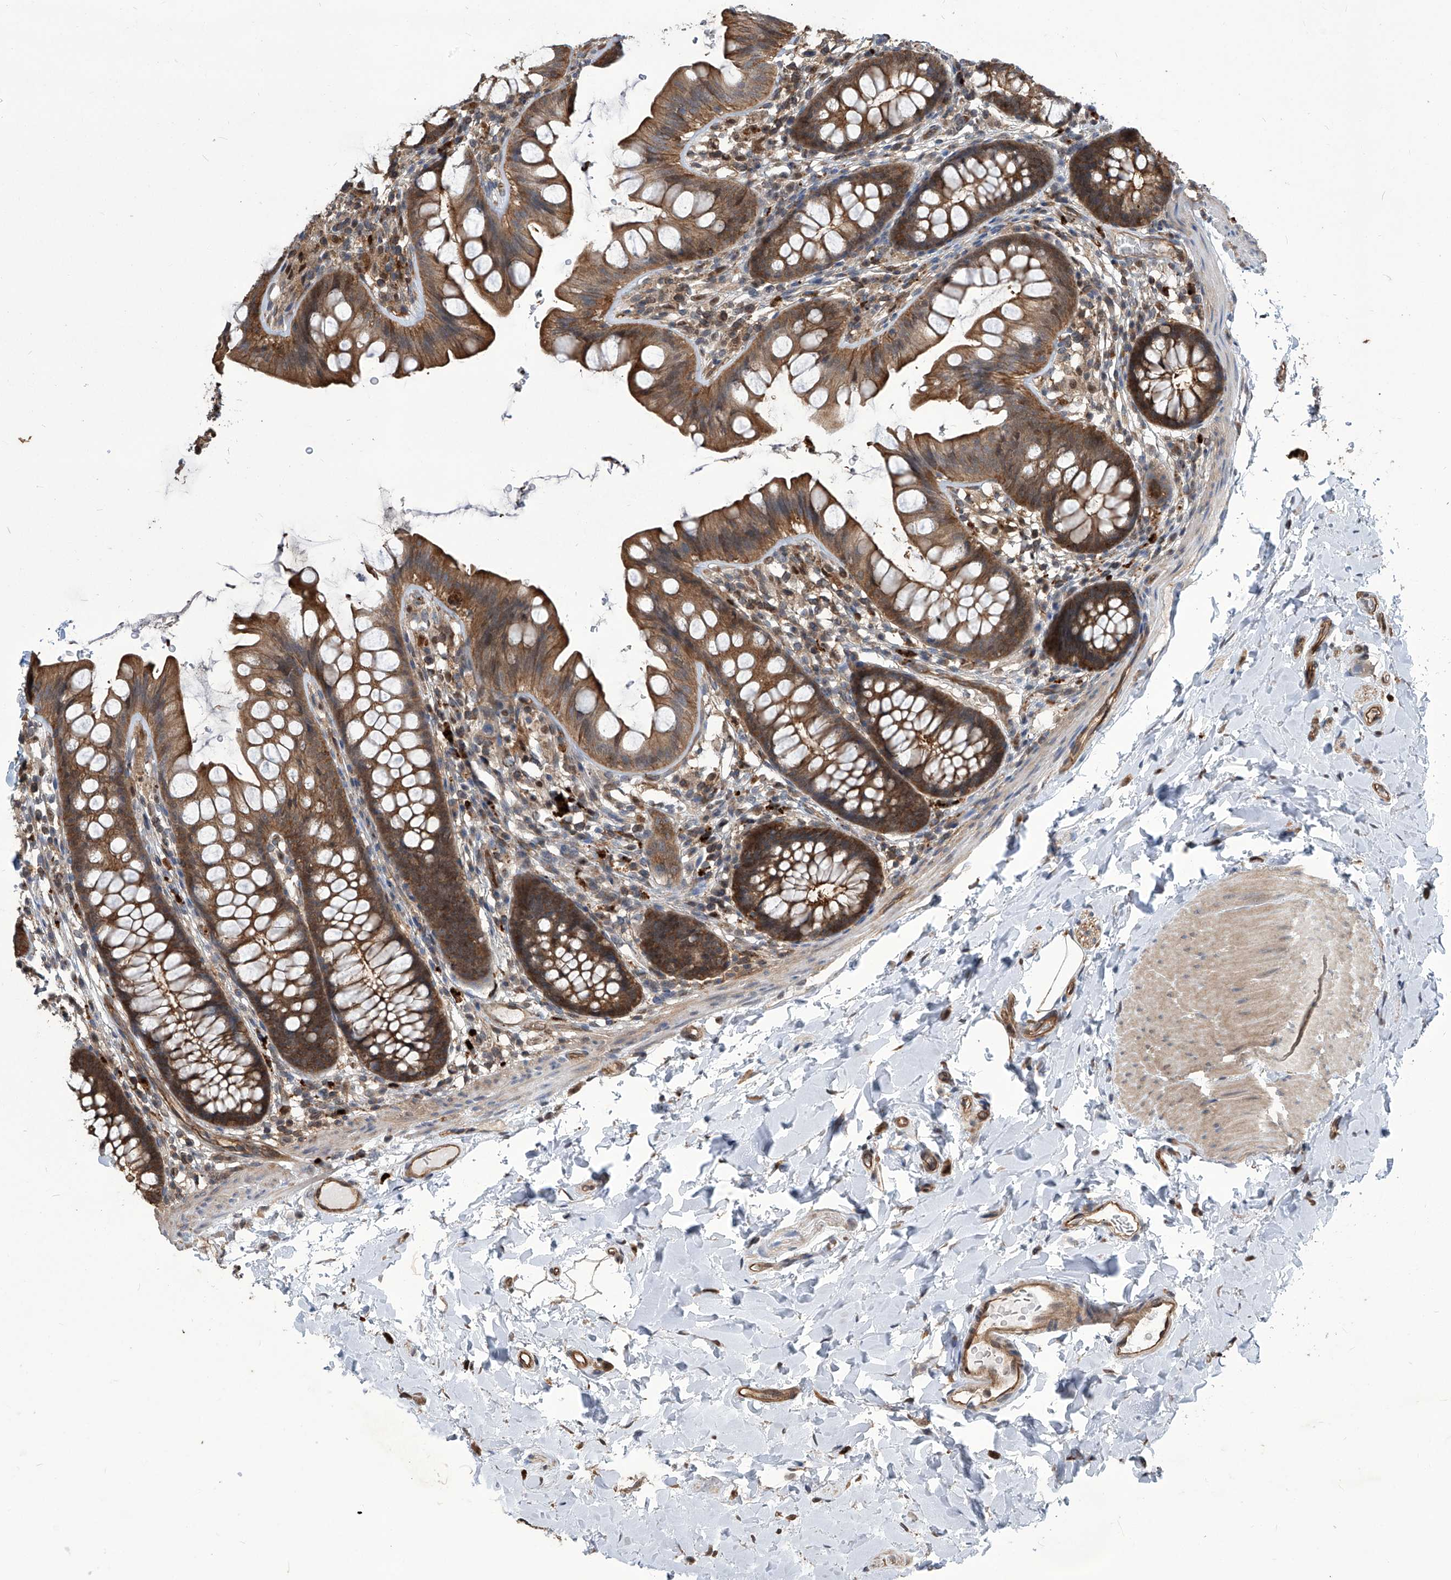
{"staining": {"intensity": "moderate", "quantity": ">75%", "location": "cytoplasmic/membranous"}, "tissue": "colon", "cell_type": "Endothelial cells", "image_type": "normal", "snomed": [{"axis": "morphology", "description": "Normal tissue, NOS"}, {"axis": "topography", "description": "Colon"}], "caption": "Immunohistochemical staining of benign human colon exhibits >75% levels of moderate cytoplasmic/membranous protein positivity in approximately >75% of endothelial cells.", "gene": "PSMB1", "patient": {"sex": "female", "age": 62}}